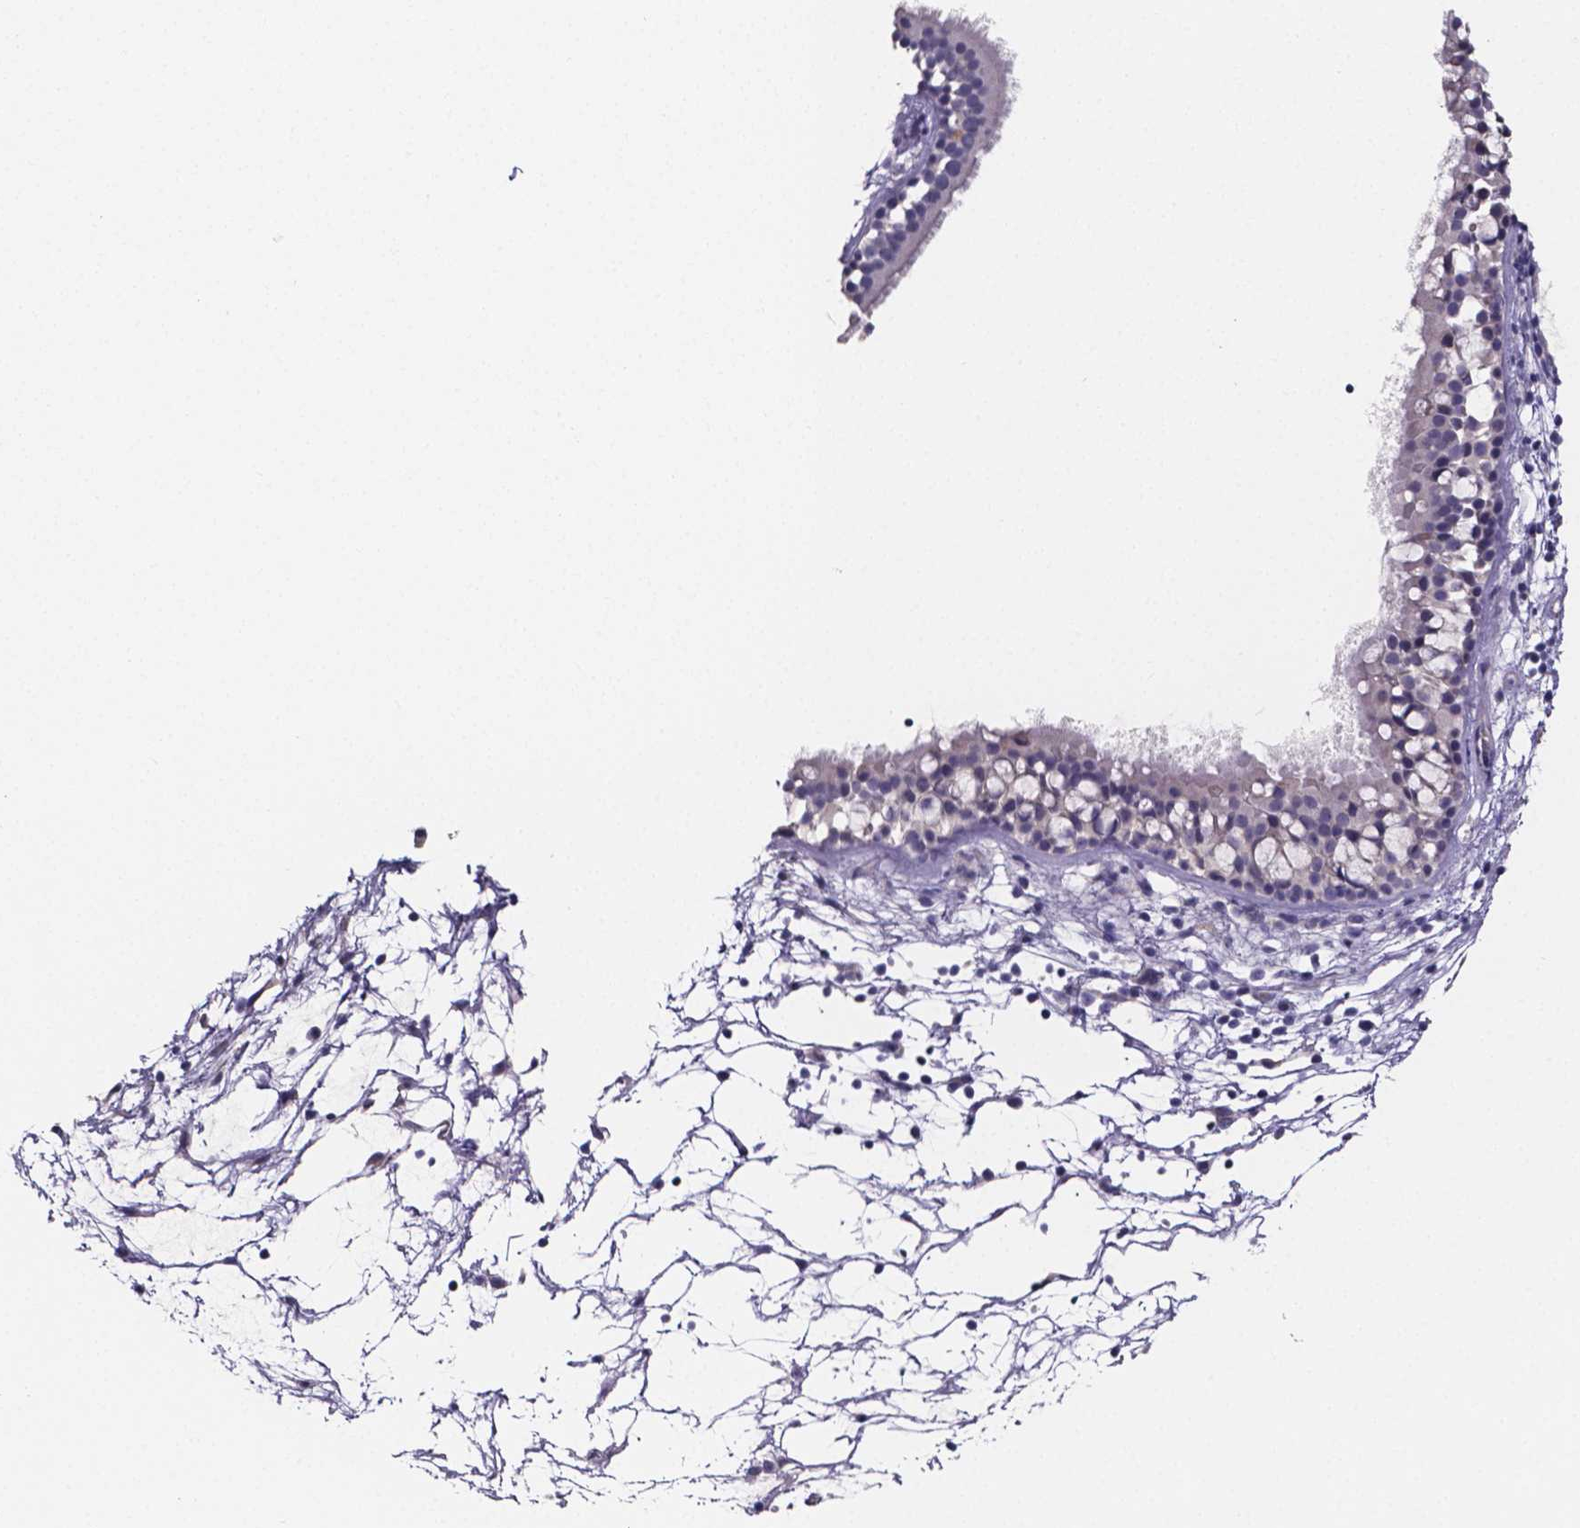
{"staining": {"intensity": "negative", "quantity": "none", "location": "none"}, "tissue": "nasopharynx", "cell_type": "Respiratory epithelial cells", "image_type": "normal", "snomed": [{"axis": "morphology", "description": "Normal tissue, NOS"}, {"axis": "topography", "description": "Nasopharynx"}], "caption": "A photomicrograph of nasopharynx stained for a protein shows no brown staining in respiratory epithelial cells. (Stains: DAB immunohistochemistry with hematoxylin counter stain, Microscopy: brightfield microscopy at high magnification).", "gene": "IZUMO1", "patient": {"sex": "male", "age": 68}}